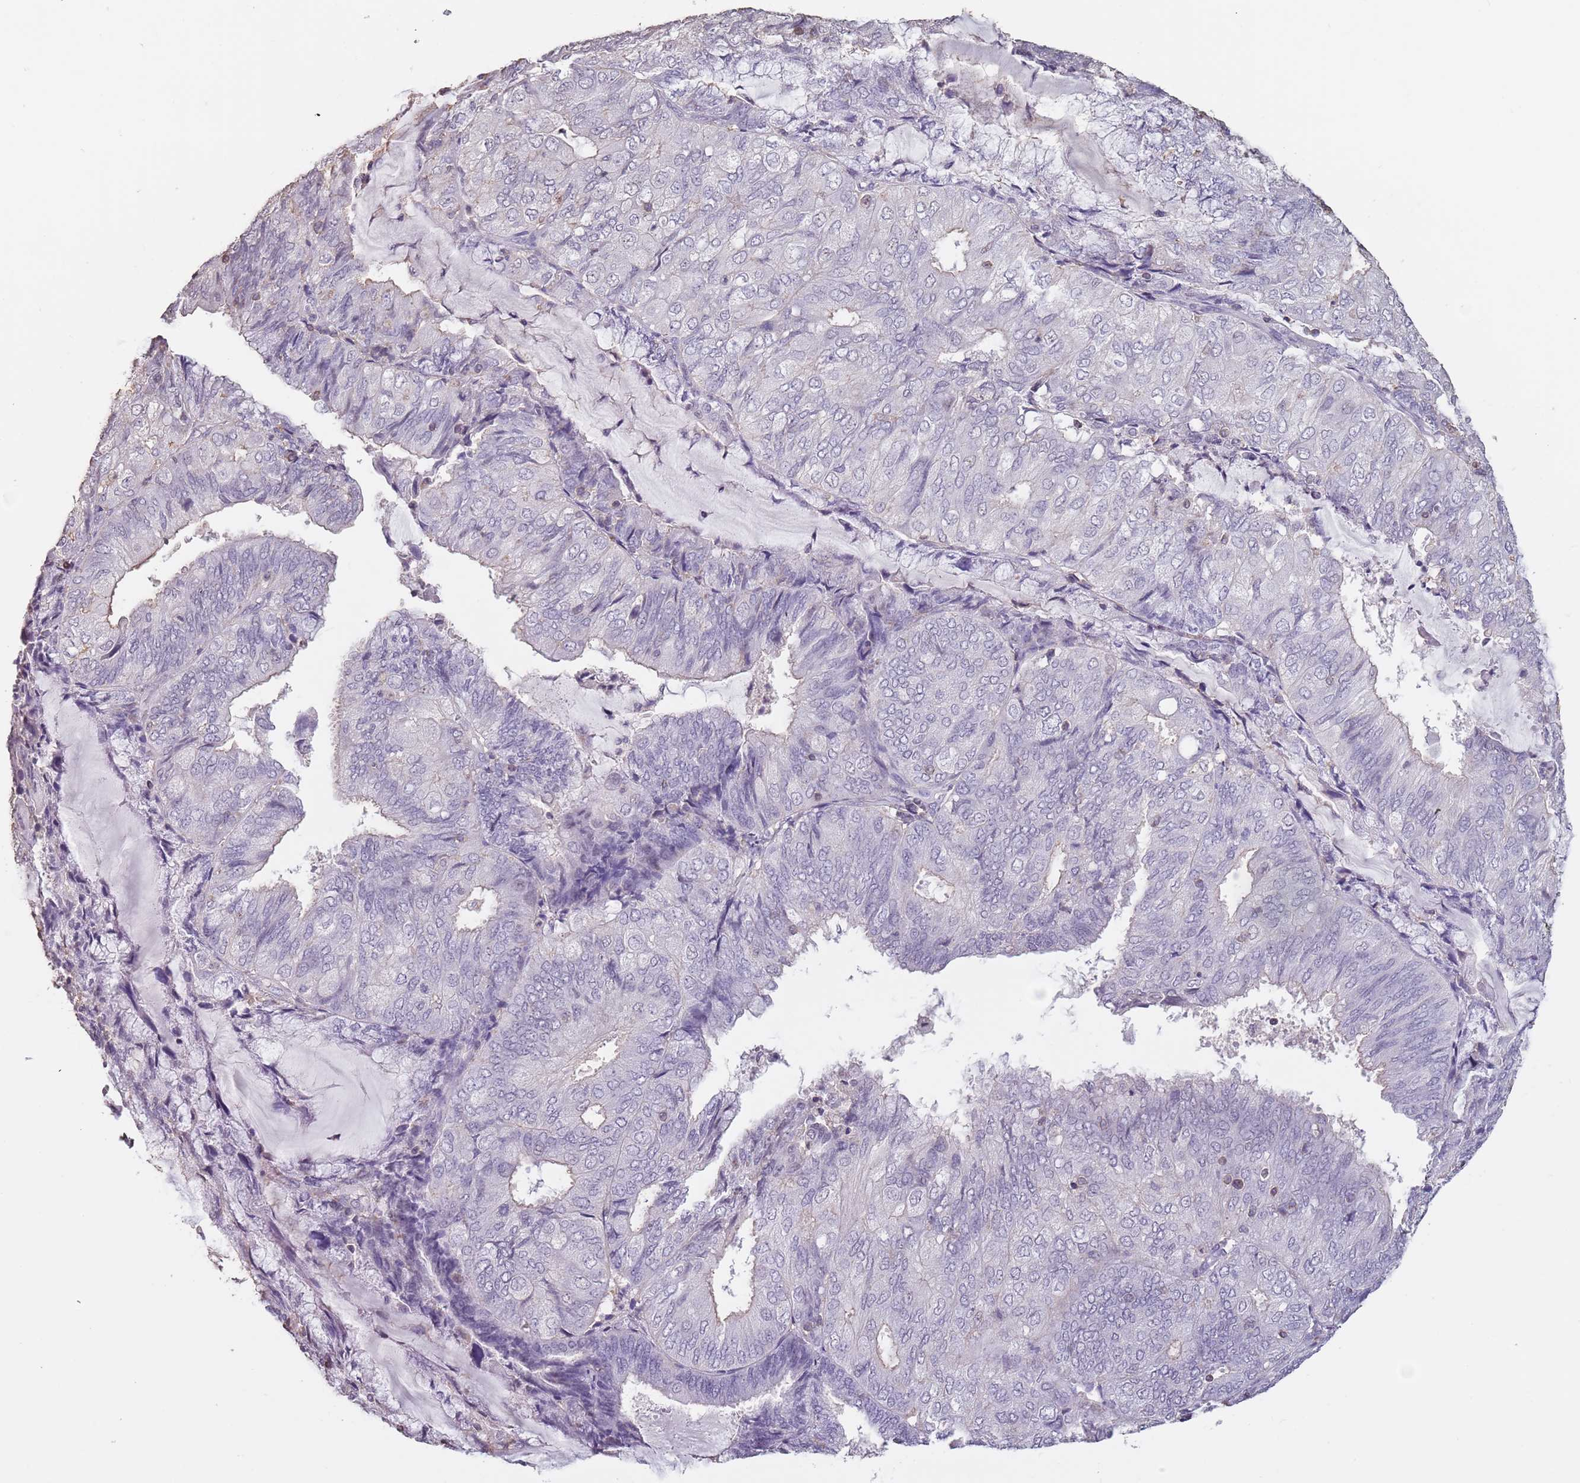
{"staining": {"intensity": "negative", "quantity": "none", "location": "none"}, "tissue": "endometrial cancer", "cell_type": "Tumor cells", "image_type": "cancer", "snomed": [{"axis": "morphology", "description": "Adenocarcinoma, NOS"}, {"axis": "topography", "description": "Endometrium"}], "caption": "A photomicrograph of endometrial adenocarcinoma stained for a protein displays no brown staining in tumor cells. (Brightfield microscopy of DAB immunohistochemistry (IHC) at high magnification).", "gene": "SUN5", "patient": {"sex": "female", "age": 81}}